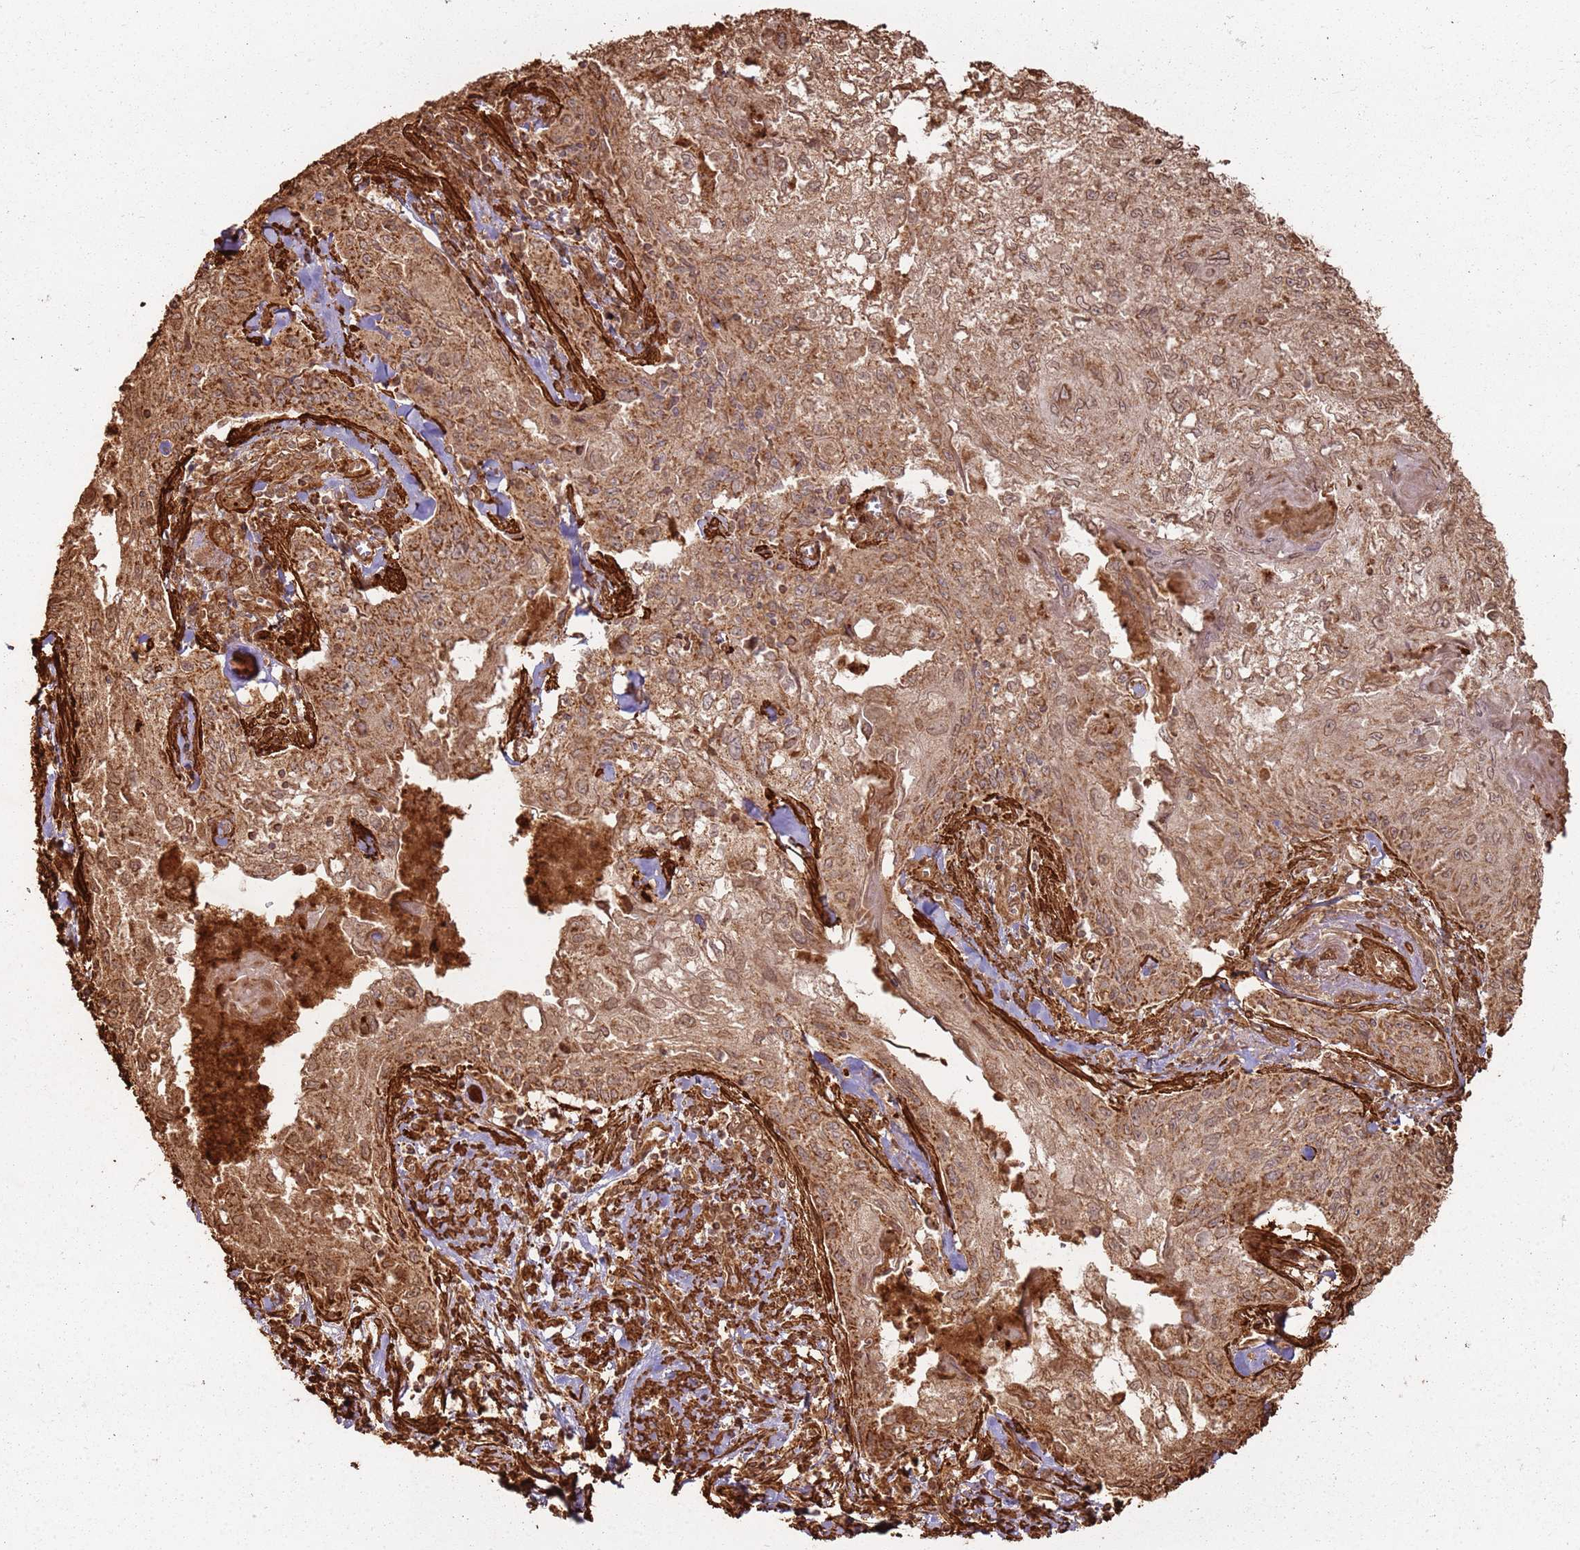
{"staining": {"intensity": "moderate", "quantity": ">75%", "location": "cytoplasmic/membranous,nuclear"}, "tissue": "cervical cancer", "cell_type": "Tumor cells", "image_type": "cancer", "snomed": [{"axis": "morphology", "description": "Squamous cell carcinoma, NOS"}, {"axis": "topography", "description": "Cervix"}], "caption": "Immunohistochemistry (IHC) of human squamous cell carcinoma (cervical) shows medium levels of moderate cytoplasmic/membranous and nuclear expression in about >75% of tumor cells.", "gene": "DDX59", "patient": {"sex": "female", "age": 67}}